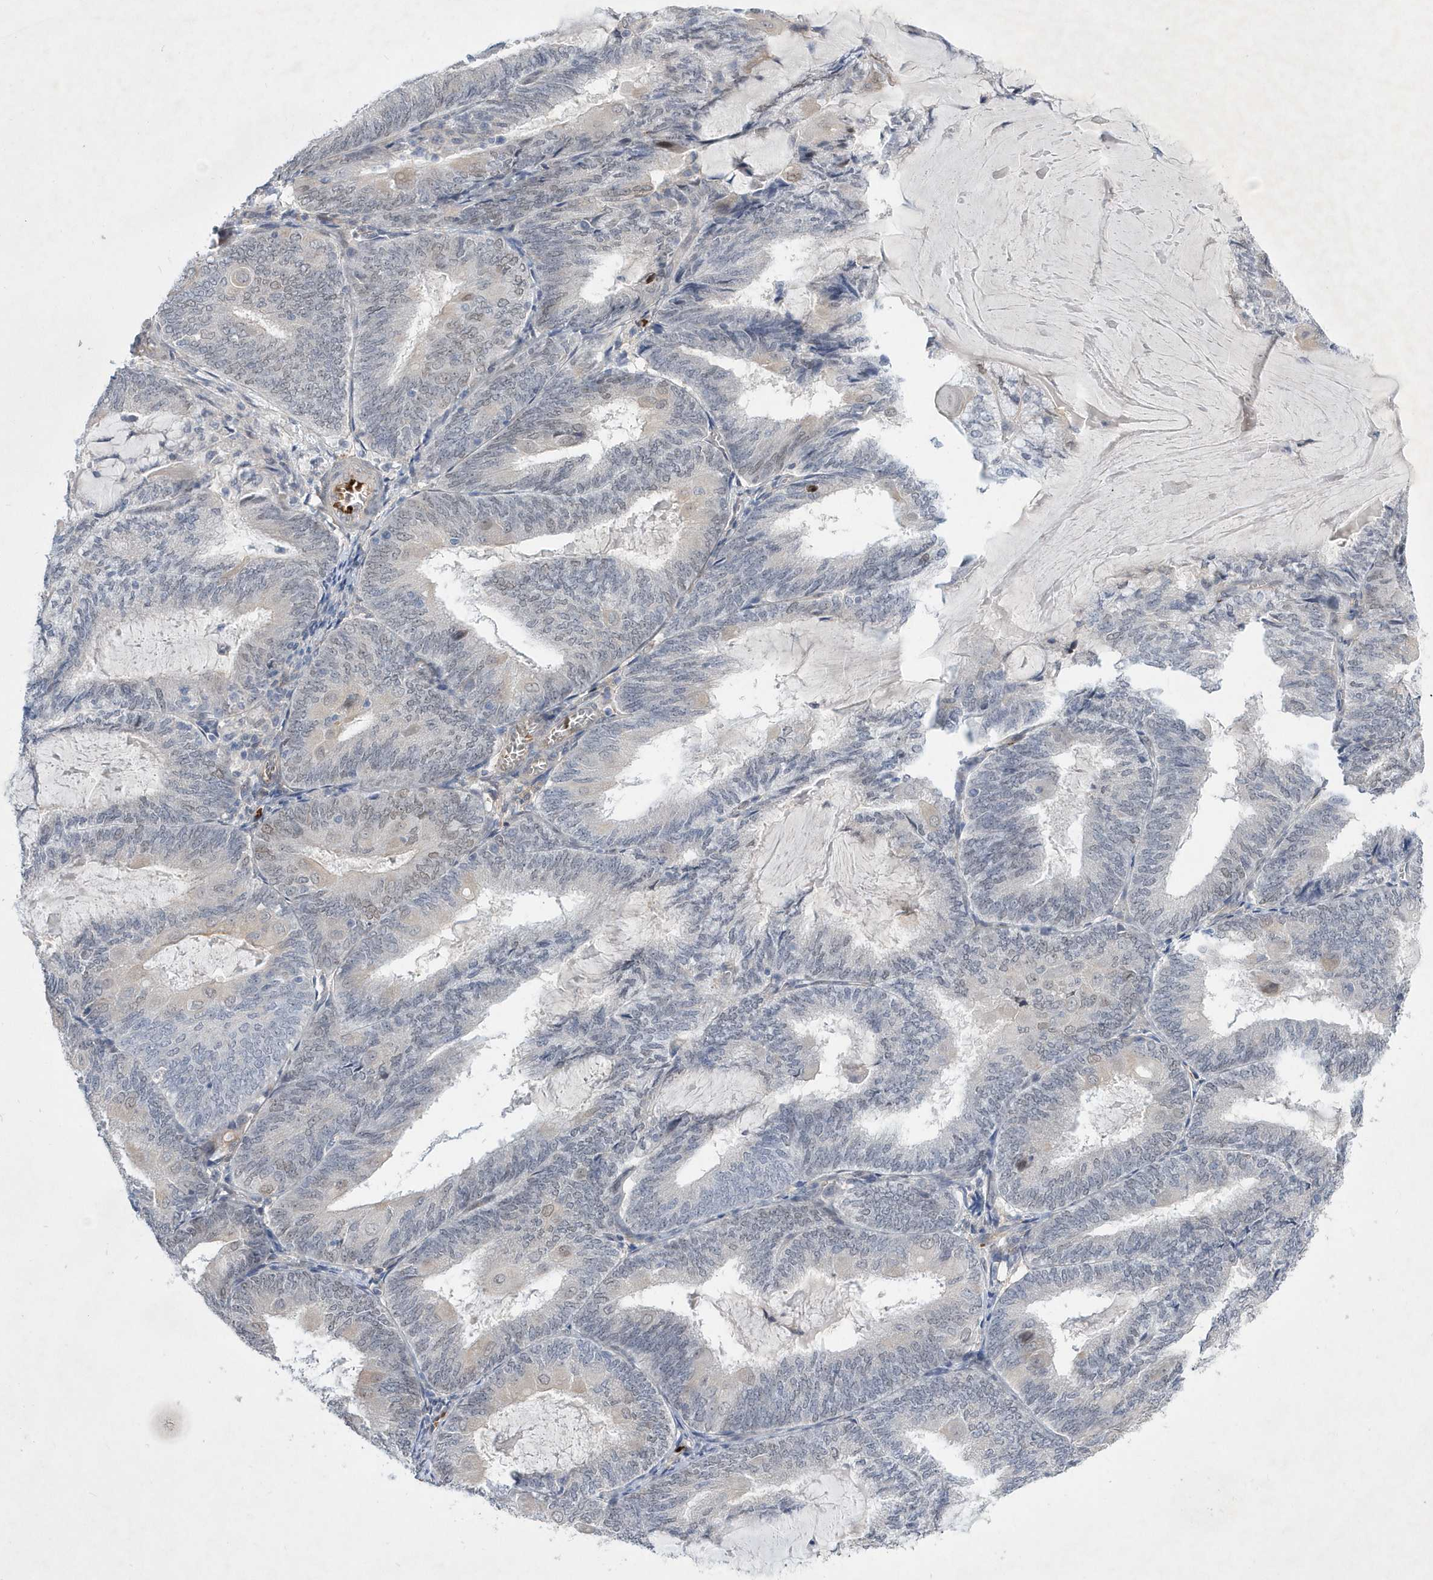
{"staining": {"intensity": "weak", "quantity": "<25%", "location": "nuclear"}, "tissue": "endometrial cancer", "cell_type": "Tumor cells", "image_type": "cancer", "snomed": [{"axis": "morphology", "description": "Adenocarcinoma, NOS"}, {"axis": "topography", "description": "Endometrium"}], "caption": "DAB immunohistochemical staining of endometrial adenocarcinoma shows no significant positivity in tumor cells. Brightfield microscopy of immunohistochemistry stained with DAB (brown) and hematoxylin (blue), captured at high magnification.", "gene": "ZNF875", "patient": {"sex": "female", "age": 81}}